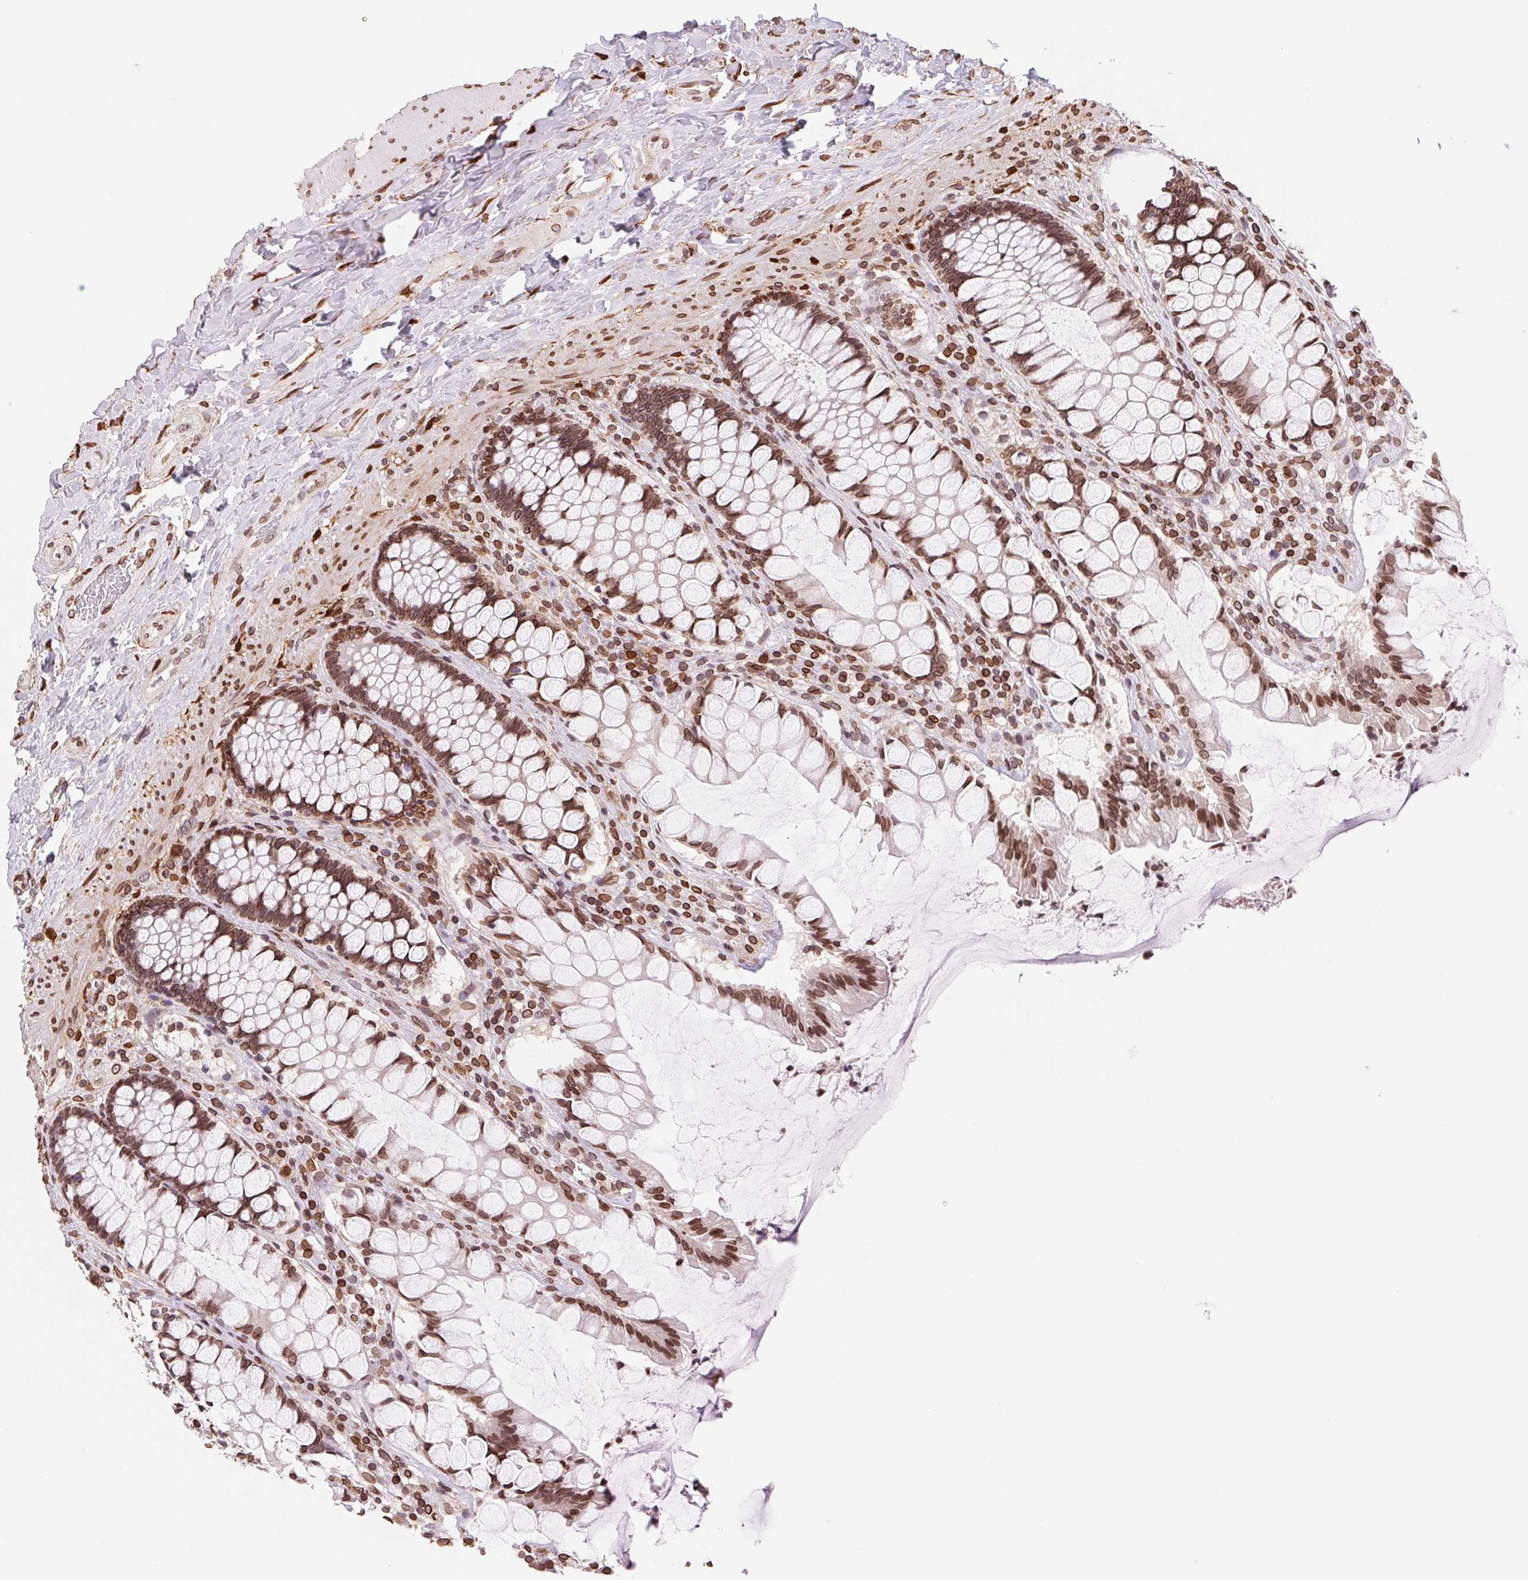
{"staining": {"intensity": "strong", "quantity": ">75%", "location": "cytoplasmic/membranous,nuclear"}, "tissue": "rectum", "cell_type": "Glandular cells", "image_type": "normal", "snomed": [{"axis": "morphology", "description": "Normal tissue, NOS"}, {"axis": "topography", "description": "Rectum"}], "caption": "The micrograph reveals staining of normal rectum, revealing strong cytoplasmic/membranous,nuclear protein expression (brown color) within glandular cells. Ihc stains the protein in brown and the nuclei are stained blue.", "gene": "LMNB2", "patient": {"sex": "female", "age": 58}}